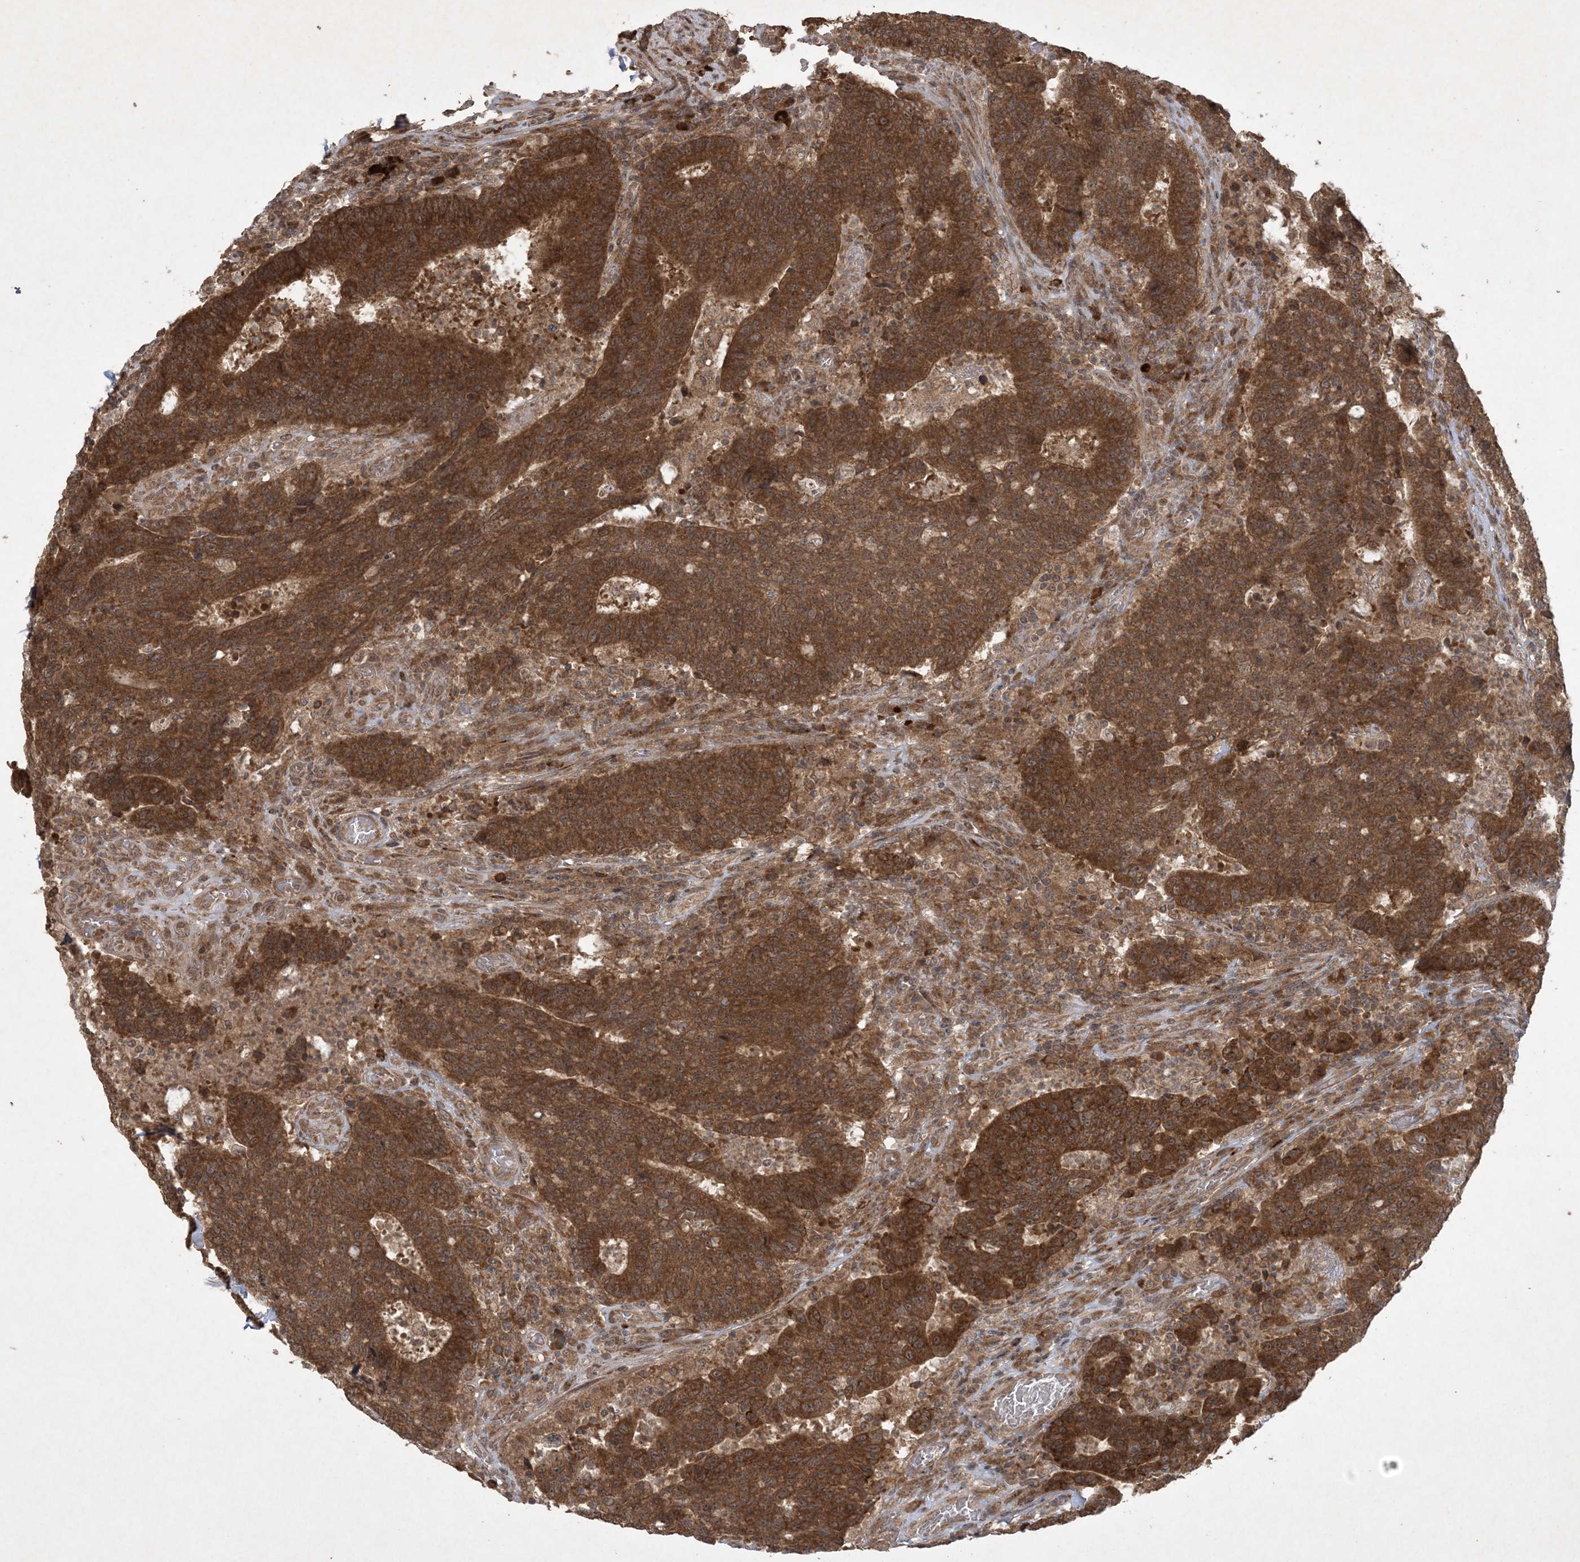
{"staining": {"intensity": "strong", "quantity": ">75%", "location": "cytoplasmic/membranous,nuclear"}, "tissue": "colorectal cancer", "cell_type": "Tumor cells", "image_type": "cancer", "snomed": [{"axis": "morphology", "description": "Adenocarcinoma, NOS"}, {"axis": "topography", "description": "Colon"}], "caption": "Immunohistochemical staining of adenocarcinoma (colorectal) exhibits high levels of strong cytoplasmic/membranous and nuclear expression in approximately >75% of tumor cells.", "gene": "NRBP2", "patient": {"sex": "female", "age": 75}}